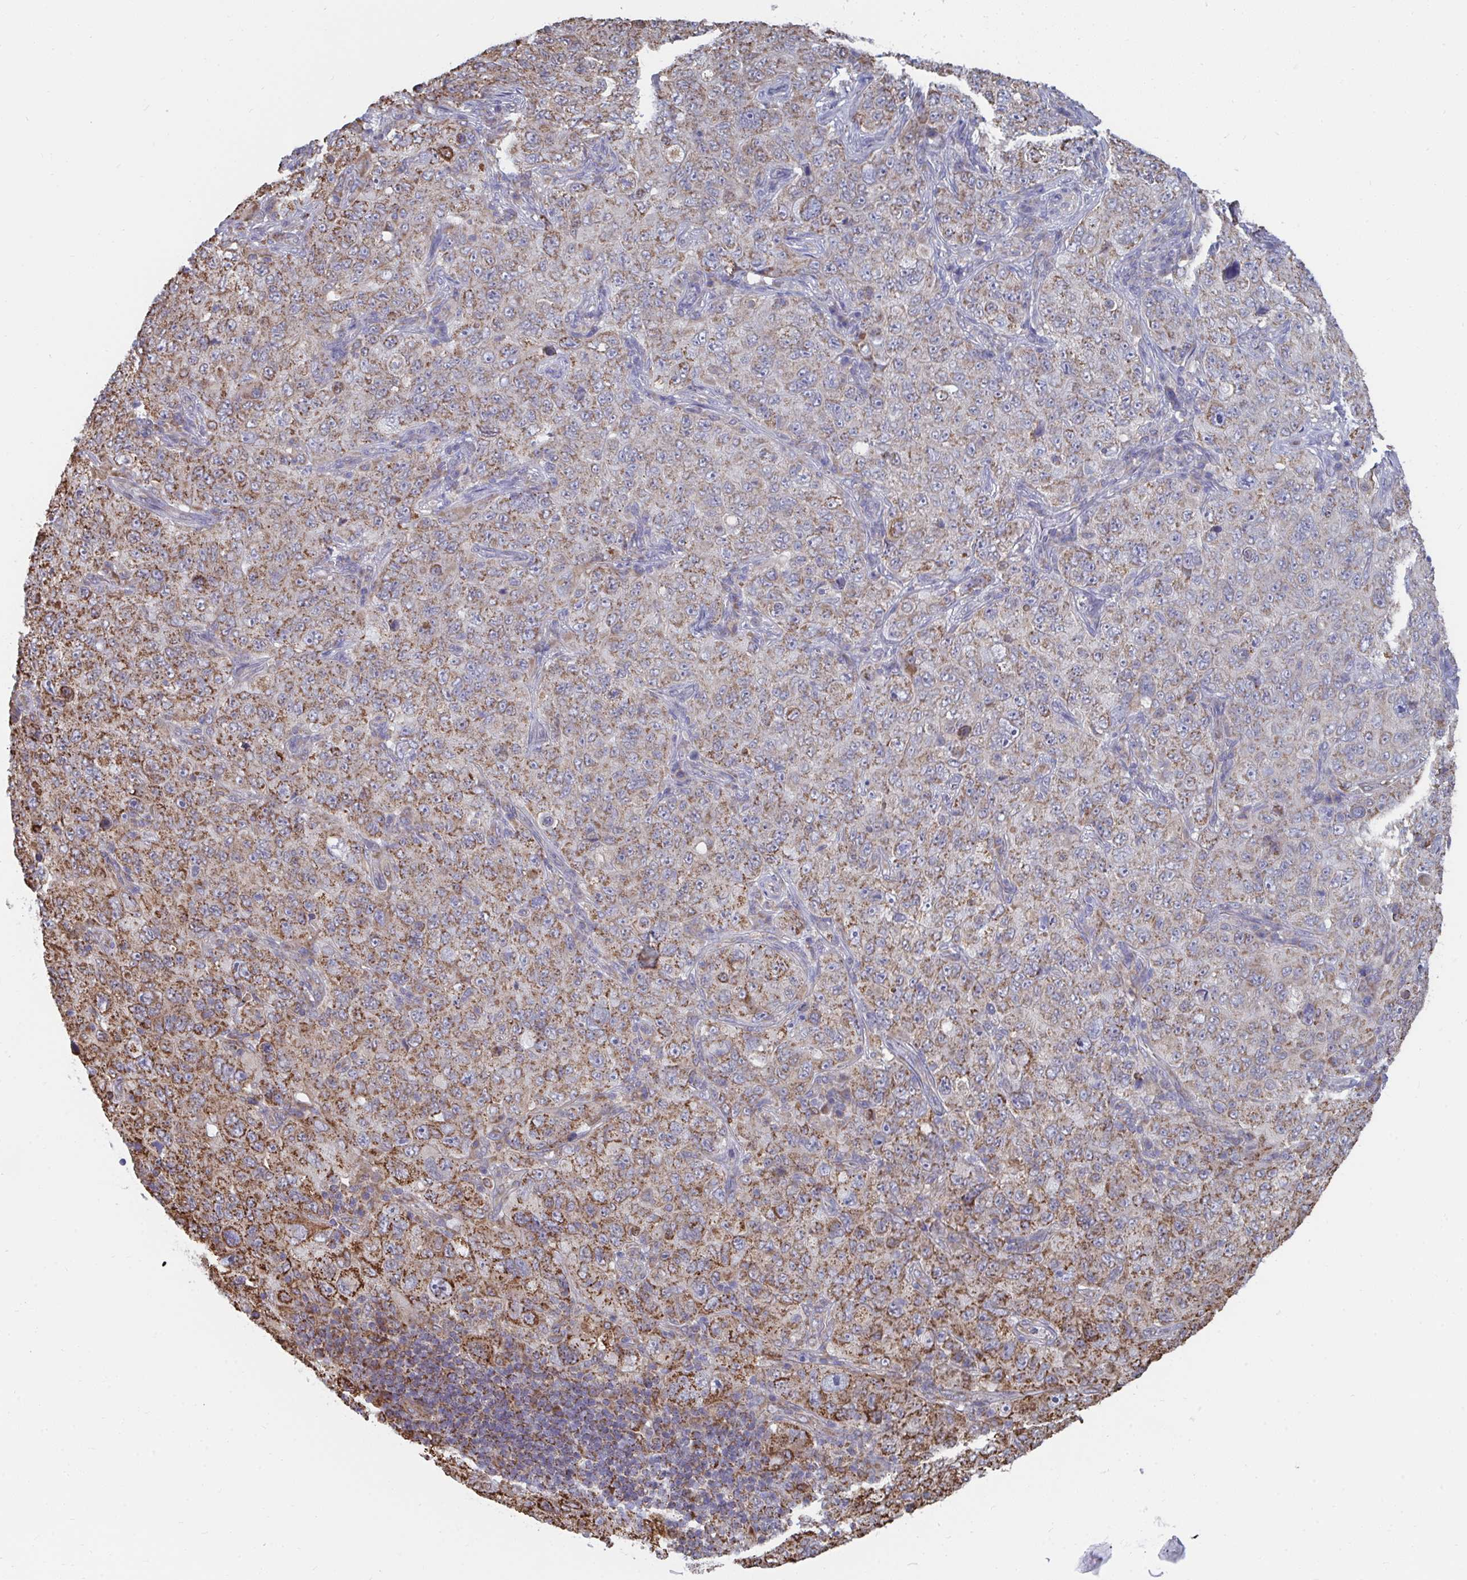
{"staining": {"intensity": "moderate", "quantity": ">75%", "location": "cytoplasmic/membranous"}, "tissue": "pancreatic cancer", "cell_type": "Tumor cells", "image_type": "cancer", "snomed": [{"axis": "morphology", "description": "Adenocarcinoma, NOS"}, {"axis": "topography", "description": "Pancreas"}], "caption": "A histopathology image of pancreatic cancer stained for a protein exhibits moderate cytoplasmic/membranous brown staining in tumor cells.", "gene": "ELAVL1", "patient": {"sex": "male", "age": 68}}